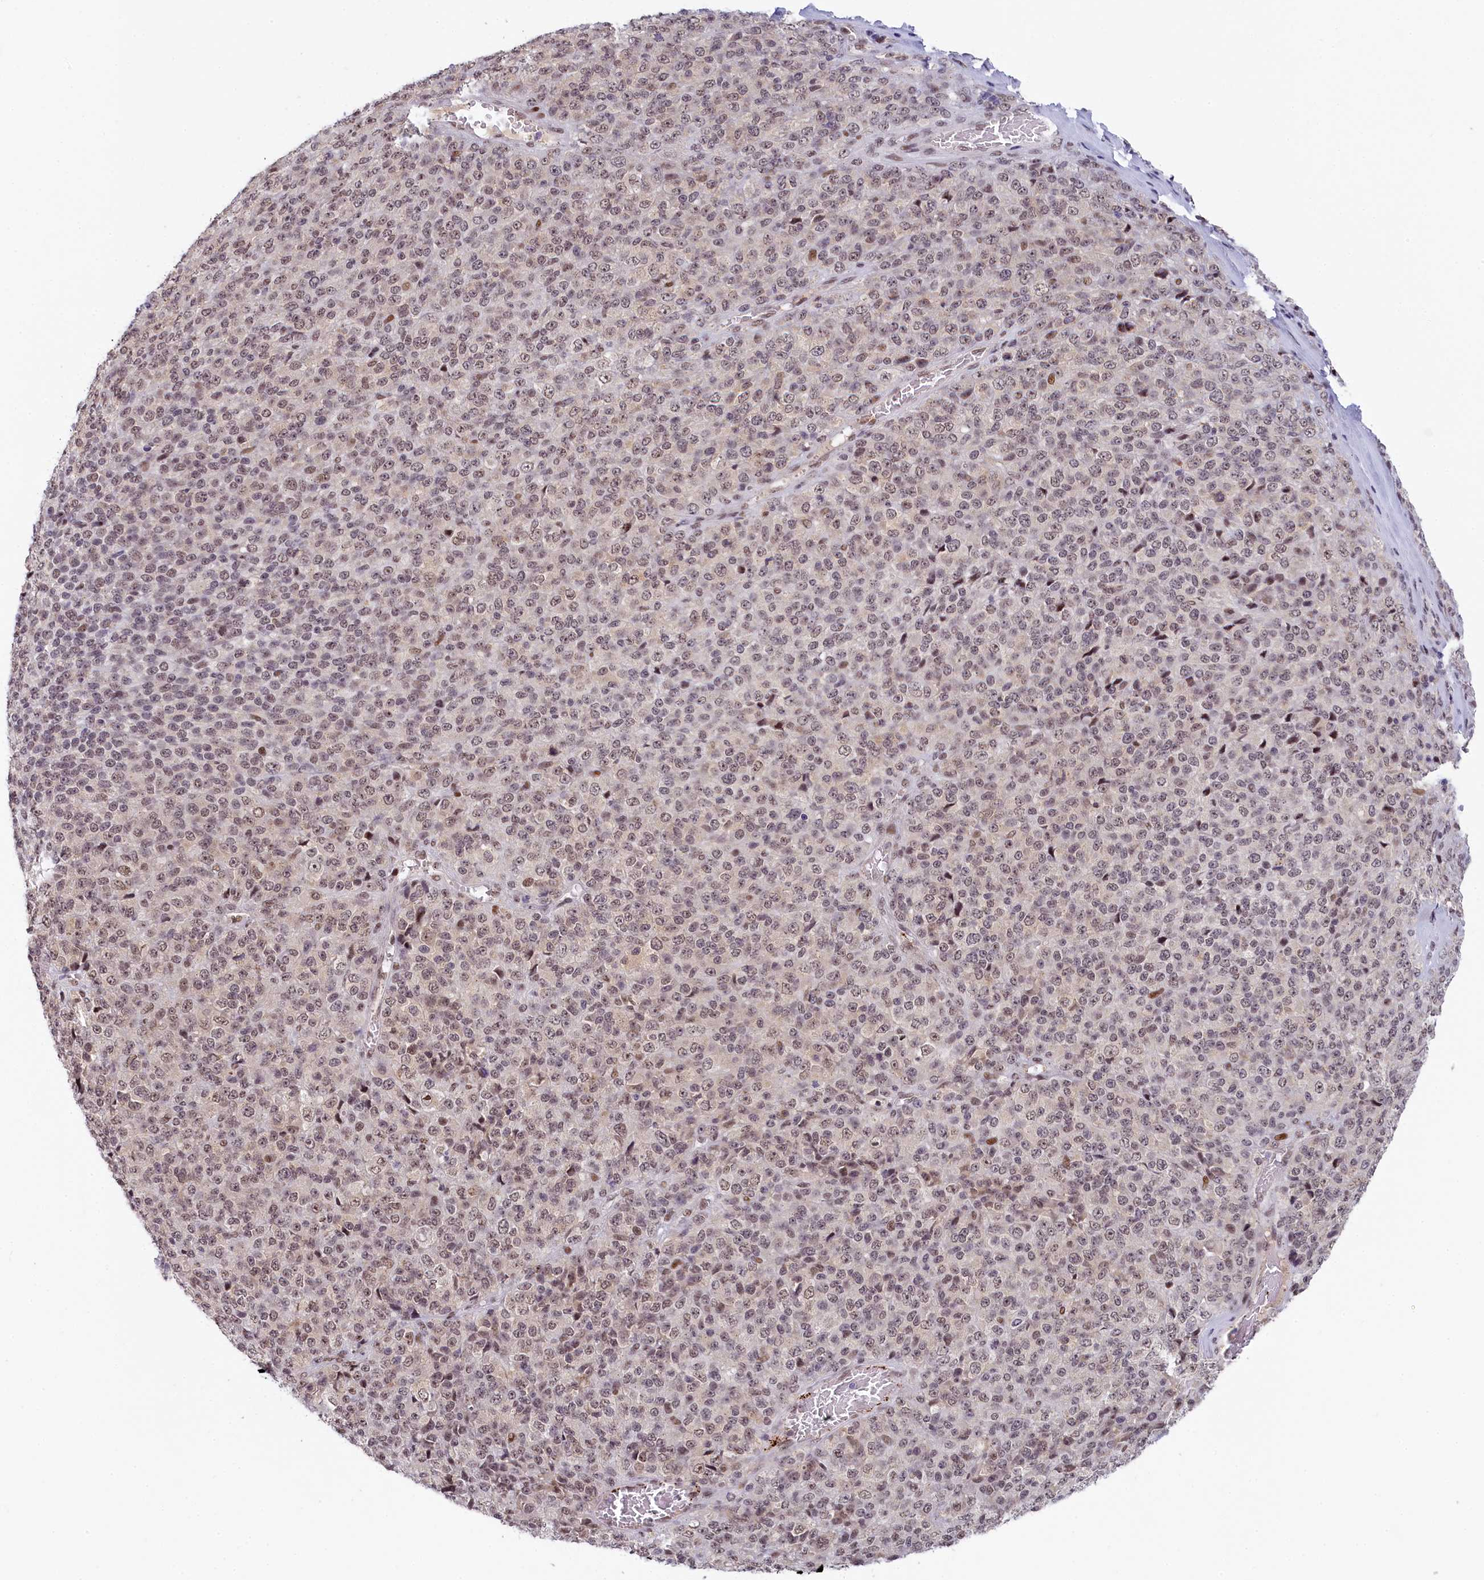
{"staining": {"intensity": "moderate", "quantity": ">75%", "location": "nuclear"}, "tissue": "melanoma", "cell_type": "Tumor cells", "image_type": "cancer", "snomed": [{"axis": "morphology", "description": "Malignant melanoma, Metastatic site"}, {"axis": "topography", "description": "Brain"}], "caption": "A micrograph of human melanoma stained for a protein shows moderate nuclear brown staining in tumor cells.", "gene": "SEC31B", "patient": {"sex": "female", "age": 56}}